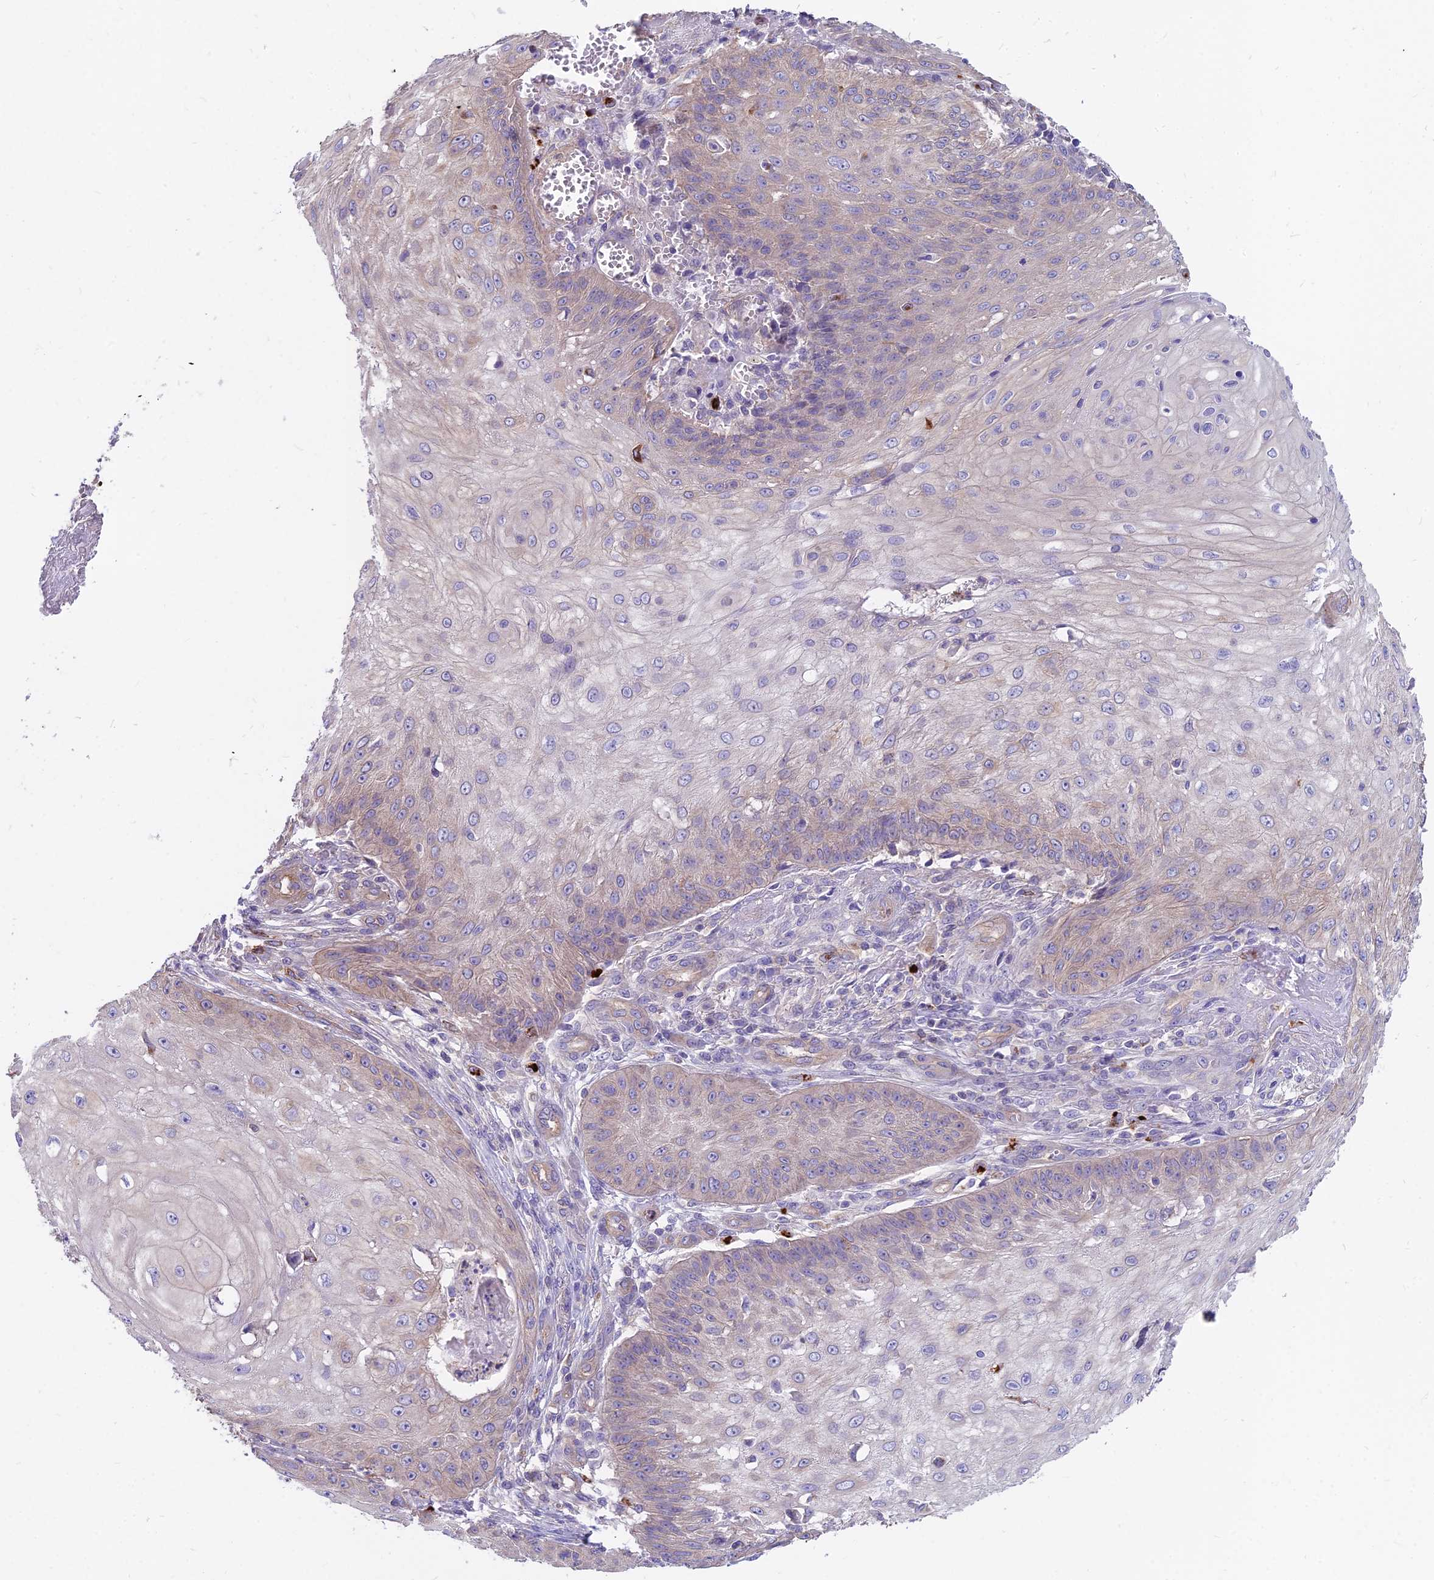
{"staining": {"intensity": "weak", "quantity": "<25%", "location": "cytoplasmic/membranous"}, "tissue": "skin cancer", "cell_type": "Tumor cells", "image_type": "cancer", "snomed": [{"axis": "morphology", "description": "Squamous cell carcinoma, NOS"}, {"axis": "topography", "description": "Skin"}], "caption": "Tumor cells show no significant protein positivity in skin squamous cell carcinoma.", "gene": "HLA-DOA", "patient": {"sex": "male", "age": 70}}